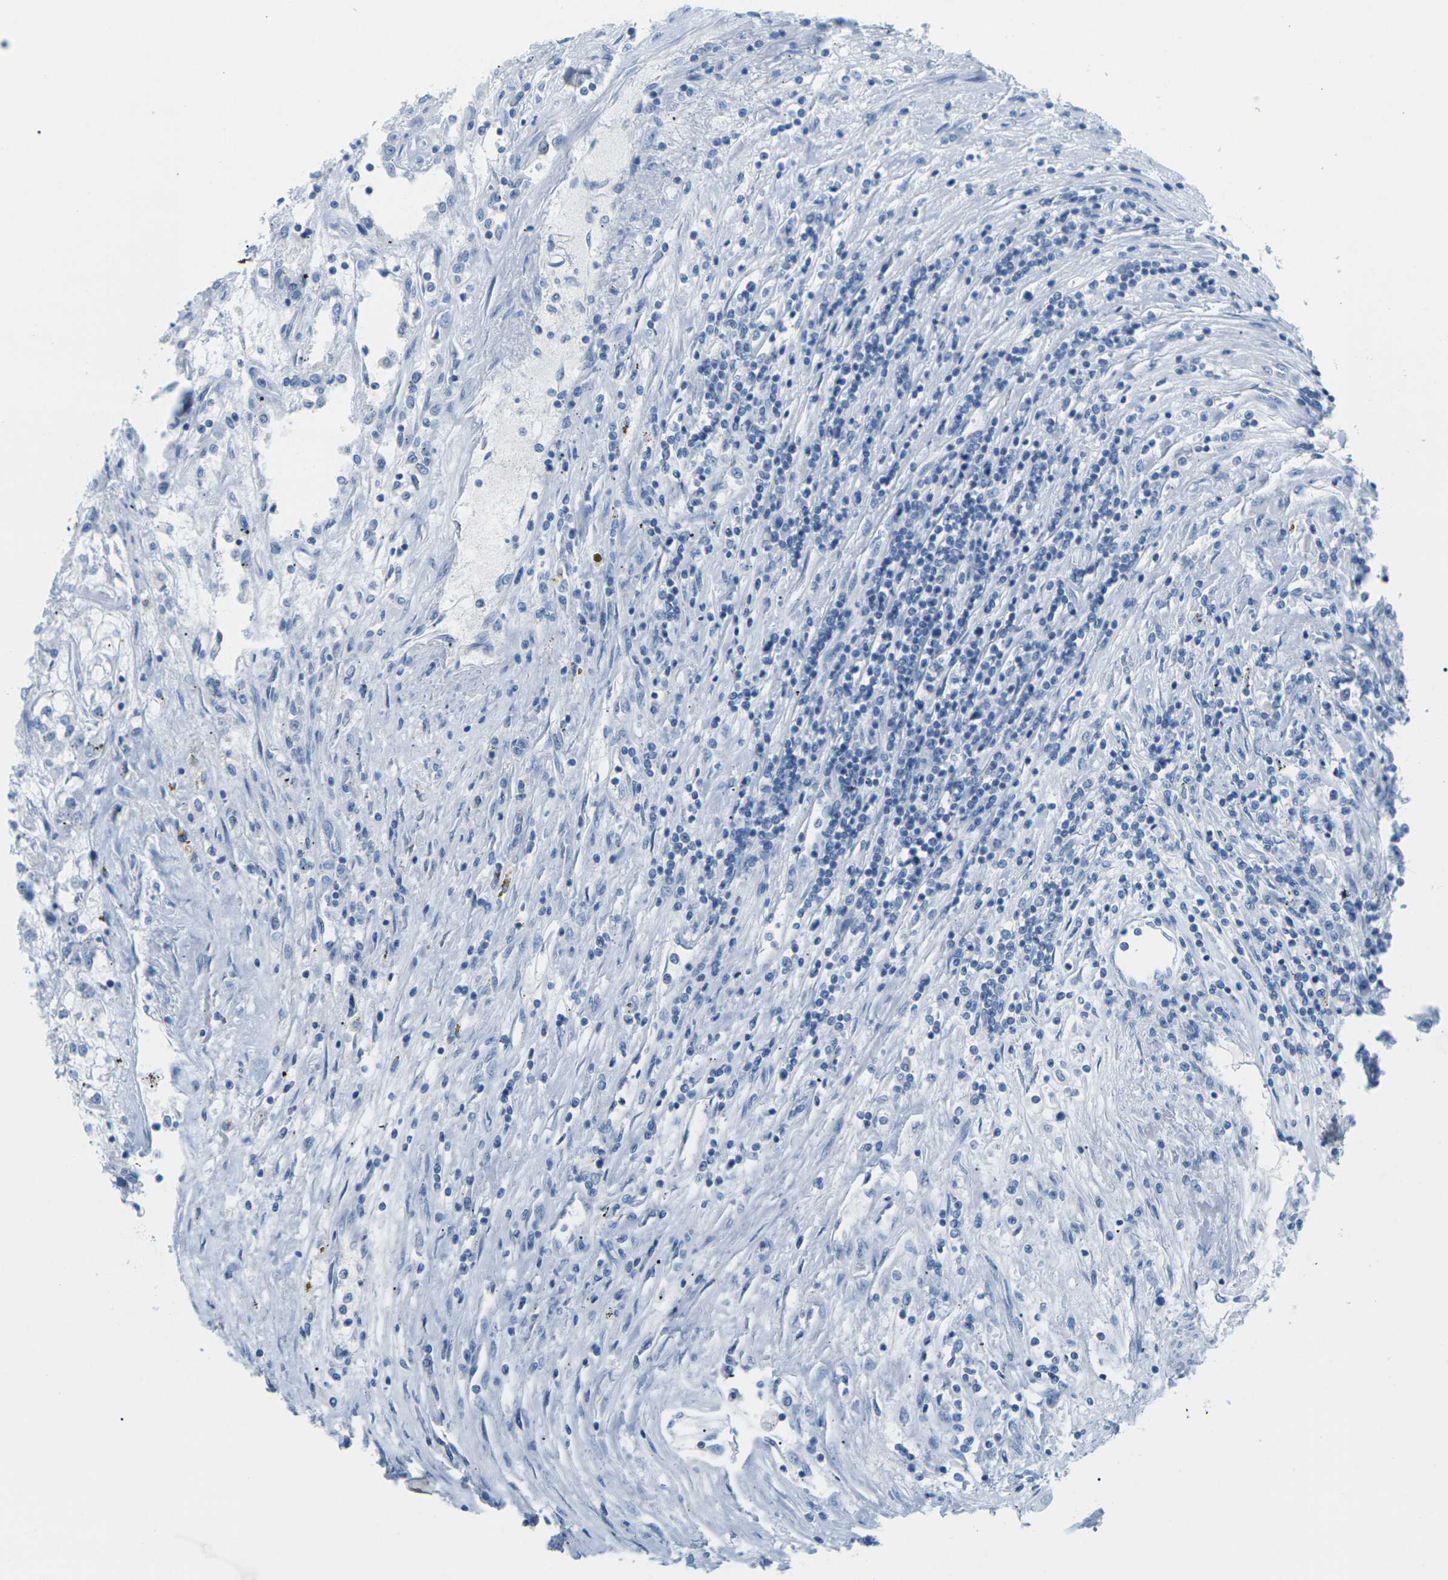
{"staining": {"intensity": "negative", "quantity": "none", "location": "none"}, "tissue": "renal cancer", "cell_type": "Tumor cells", "image_type": "cancer", "snomed": [{"axis": "morphology", "description": "Adenocarcinoma, NOS"}, {"axis": "topography", "description": "Kidney"}], "caption": "Micrograph shows no significant protein expression in tumor cells of renal cancer.", "gene": "SLC12A1", "patient": {"sex": "female", "age": 52}}